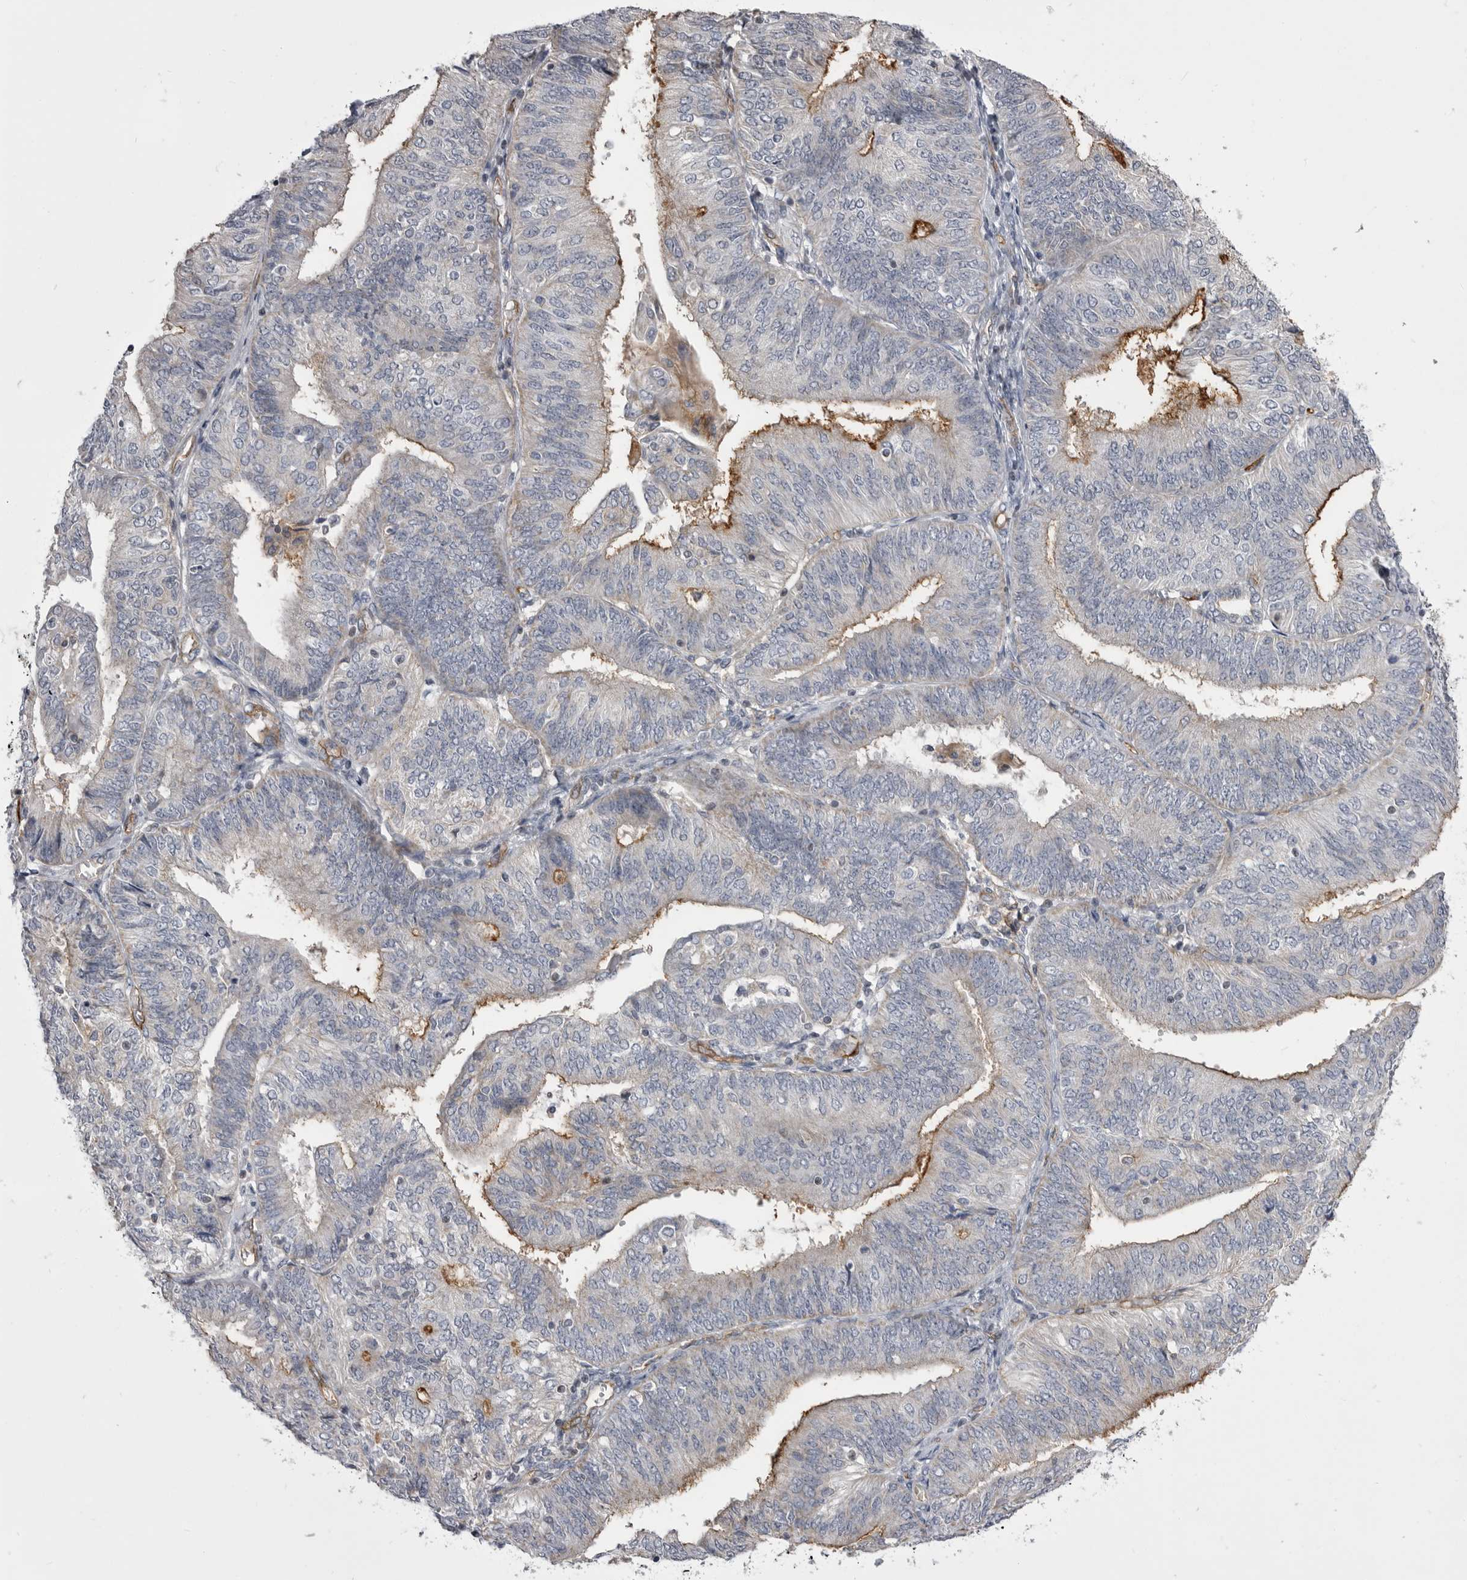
{"staining": {"intensity": "moderate", "quantity": "25%-75%", "location": "cytoplasmic/membranous"}, "tissue": "endometrial cancer", "cell_type": "Tumor cells", "image_type": "cancer", "snomed": [{"axis": "morphology", "description": "Adenocarcinoma, NOS"}, {"axis": "topography", "description": "Endometrium"}], "caption": "Human endometrial adenocarcinoma stained with a brown dye exhibits moderate cytoplasmic/membranous positive staining in about 25%-75% of tumor cells.", "gene": "OPLAH", "patient": {"sex": "female", "age": 58}}